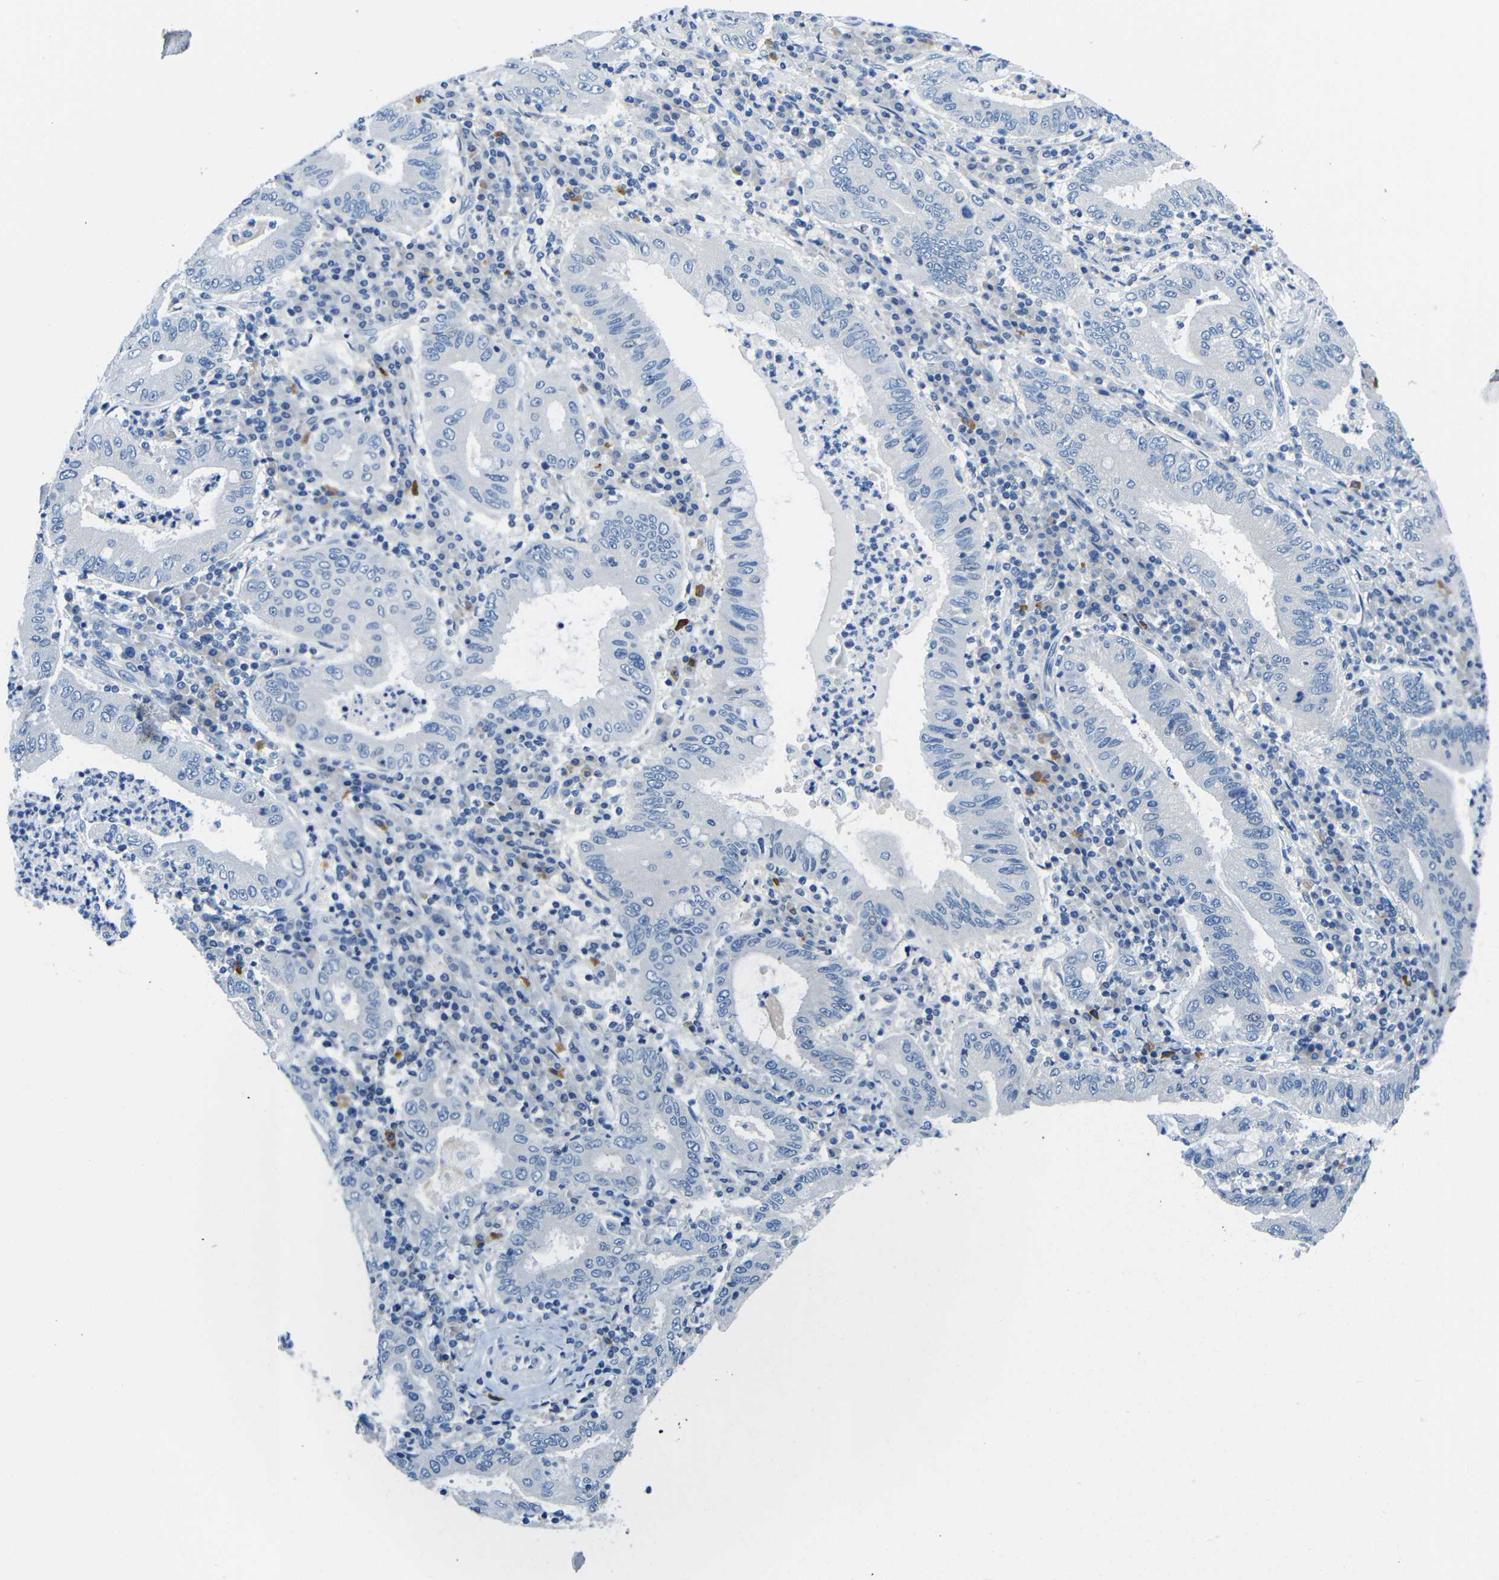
{"staining": {"intensity": "negative", "quantity": "none", "location": "none"}, "tissue": "stomach cancer", "cell_type": "Tumor cells", "image_type": "cancer", "snomed": [{"axis": "morphology", "description": "Normal tissue, NOS"}, {"axis": "morphology", "description": "Adenocarcinoma, NOS"}, {"axis": "topography", "description": "Esophagus"}, {"axis": "topography", "description": "Stomach, upper"}, {"axis": "topography", "description": "Peripheral nerve tissue"}], "caption": "A micrograph of human stomach adenocarcinoma is negative for staining in tumor cells. (Brightfield microscopy of DAB (3,3'-diaminobenzidine) immunohistochemistry at high magnification).", "gene": "NEGR1", "patient": {"sex": "male", "age": 62}}